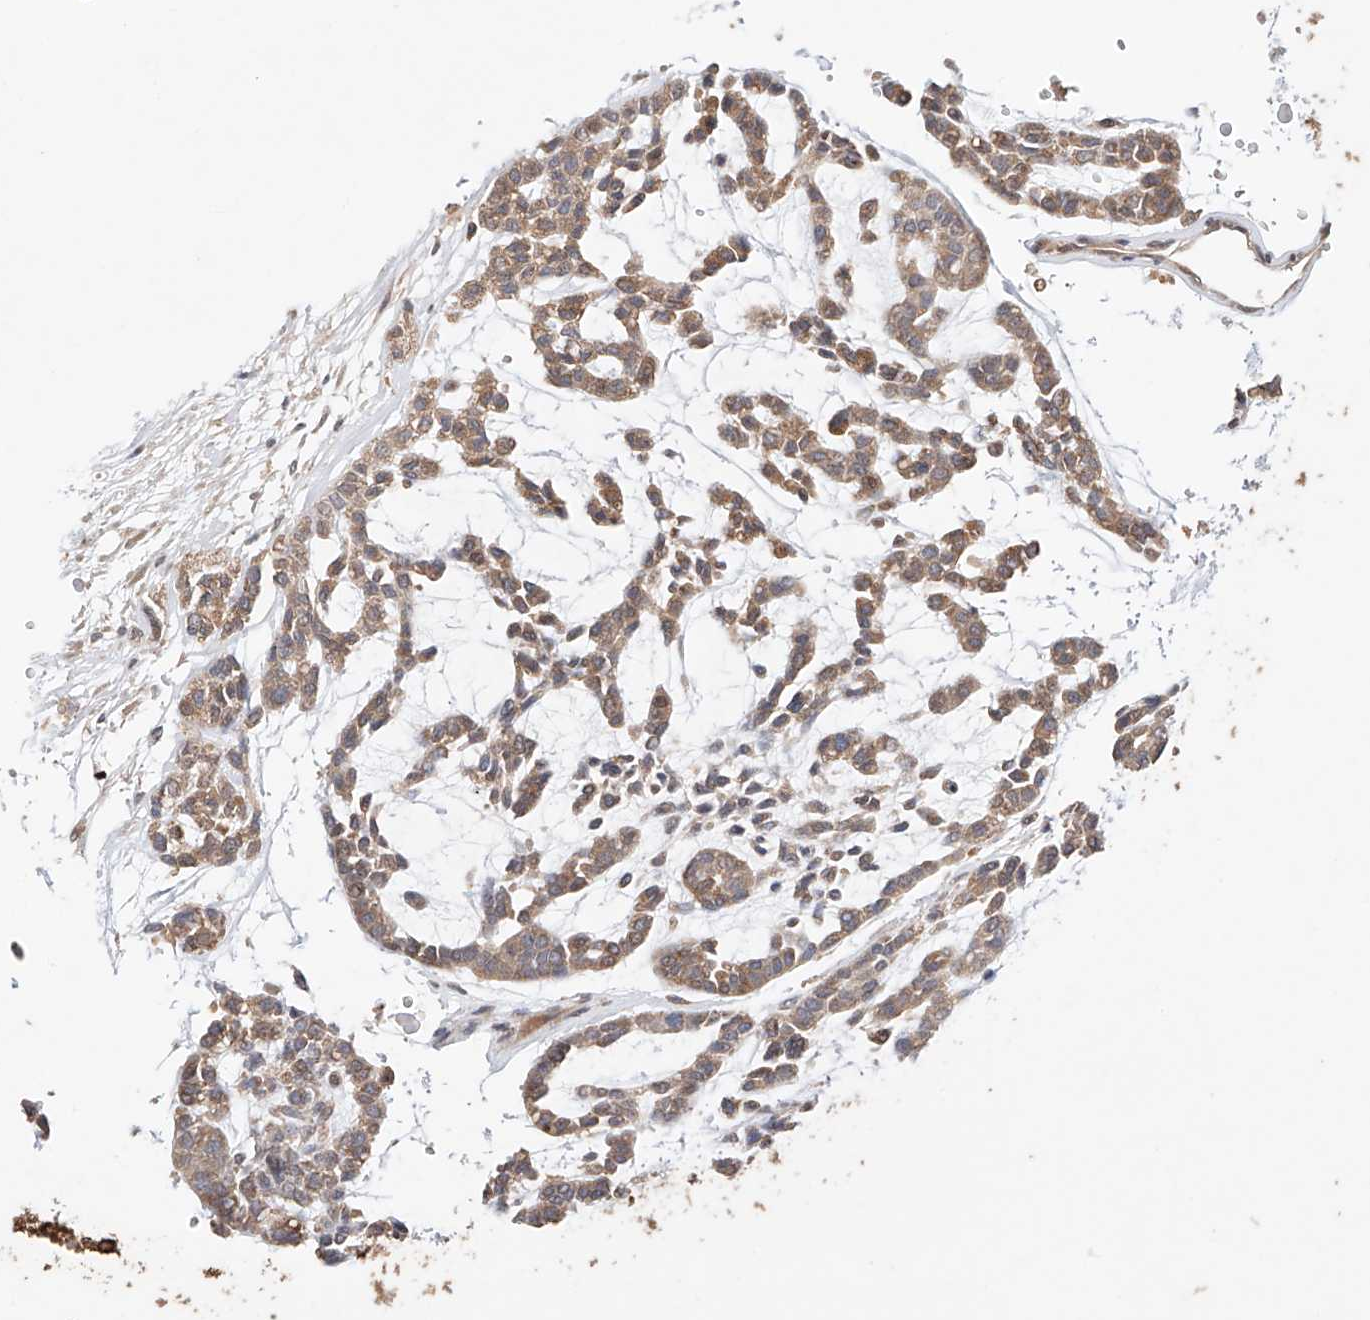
{"staining": {"intensity": "moderate", "quantity": "25%-75%", "location": "cytoplasmic/membranous,nuclear"}, "tissue": "head and neck cancer", "cell_type": "Tumor cells", "image_type": "cancer", "snomed": [{"axis": "morphology", "description": "Adenocarcinoma, NOS"}, {"axis": "morphology", "description": "Adenoma, NOS"}, {"axis": "topography", "description": "Head-Neck"}], "caption": "This image displays immunohistochemistry staining of head and neck adenocarcinoma, with medium moderate cytoplasmic/membranous and nuclear staining in about 25%-75% of tumor cells.", "gene": "ZFHX2", "patient": {"sex": "female", "age": 55}}